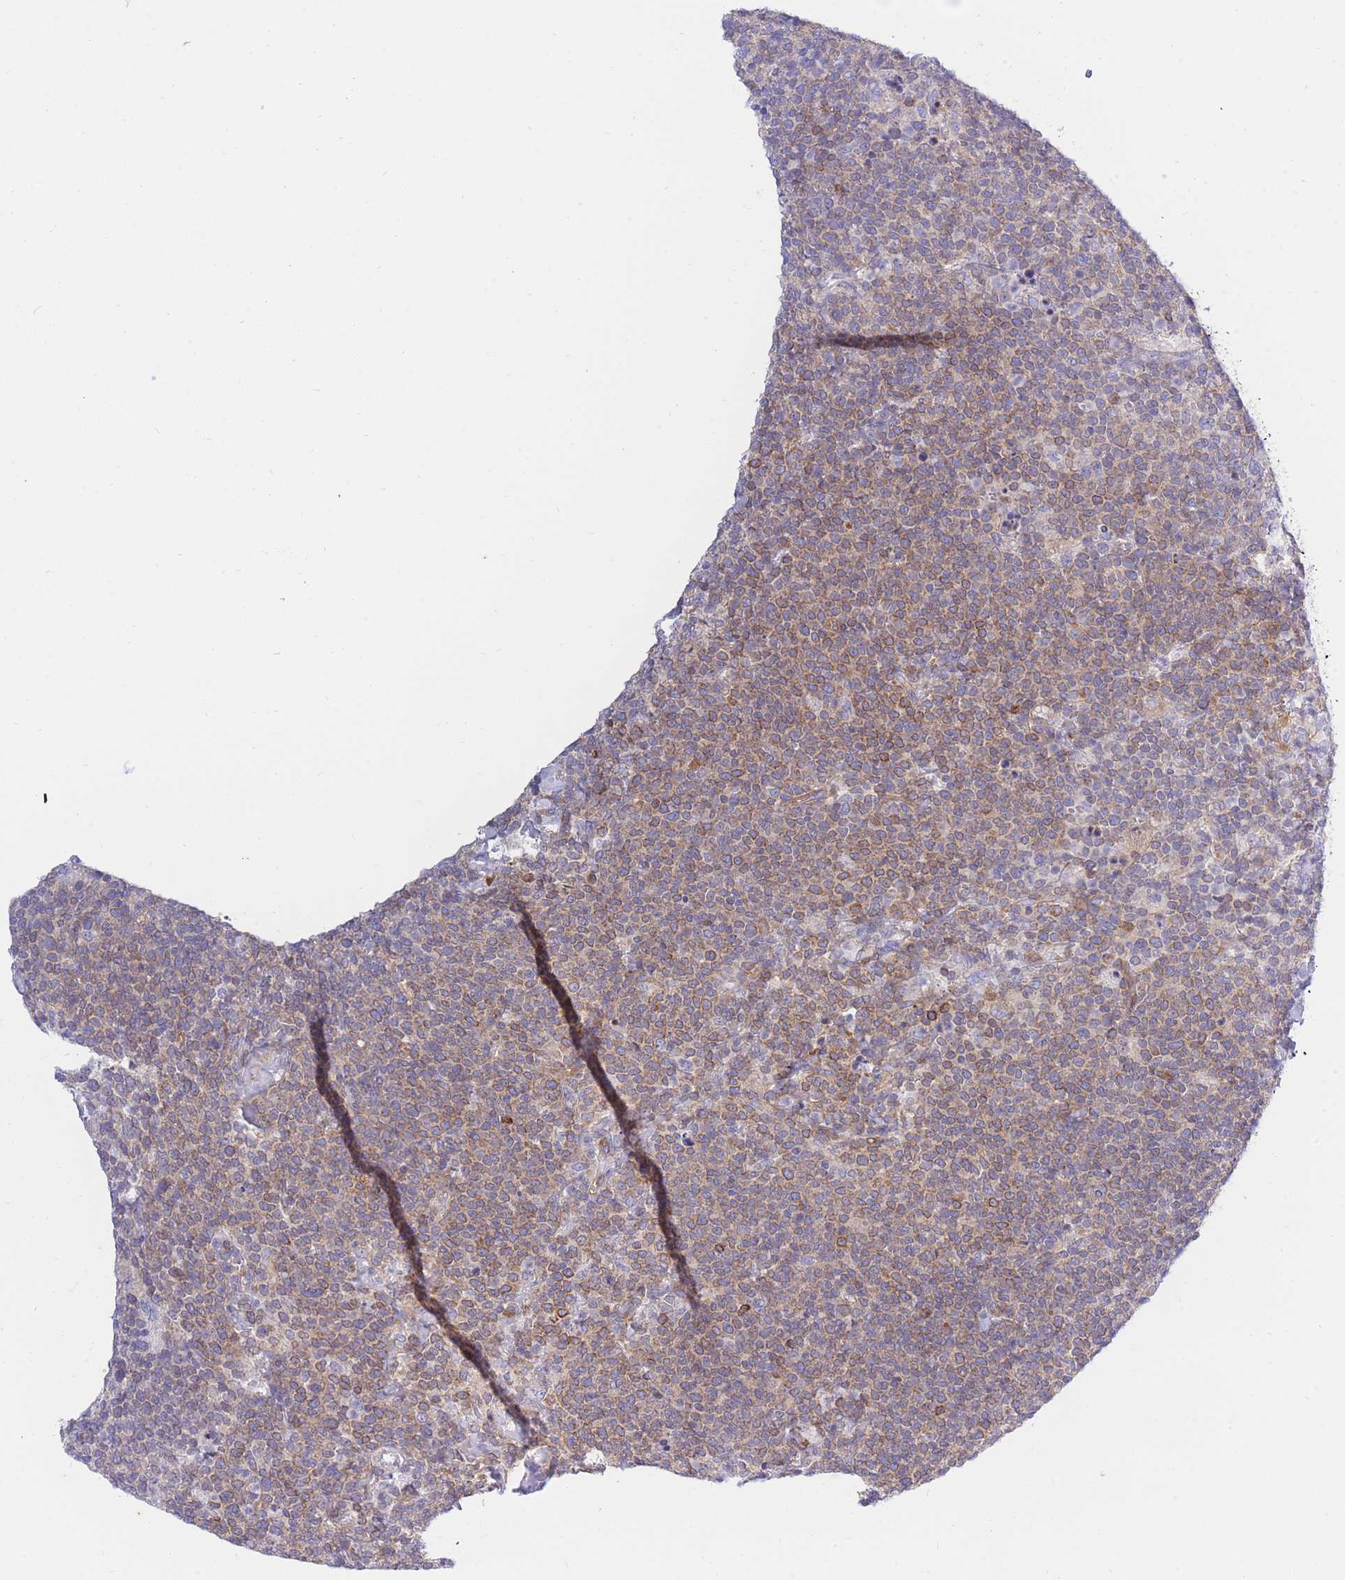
{"staining": {"intensity": "moderate", "quantity": ">75%", "location": "cytoplasmic/membranous"}, "tissue": "lymphoma", "cell_type": "Tumor cells", "image_type": "cancer", "snomed": [{"axis": "morphology", "description": "Malignant lymphoma, non-Hodgkin's type, High grade"}, {"axis": "topography", "description": "Lymph node"}], "caption": "Brown immunohistochemical staining in human high-grade malignant lymphoma, non-Hodgkin's type exhibits moderate cytoplasmic/membranous positivity in approximately >75% of tumor cells.", "gene": "REM1", "patient": {"sex": "male", "age": 61}}